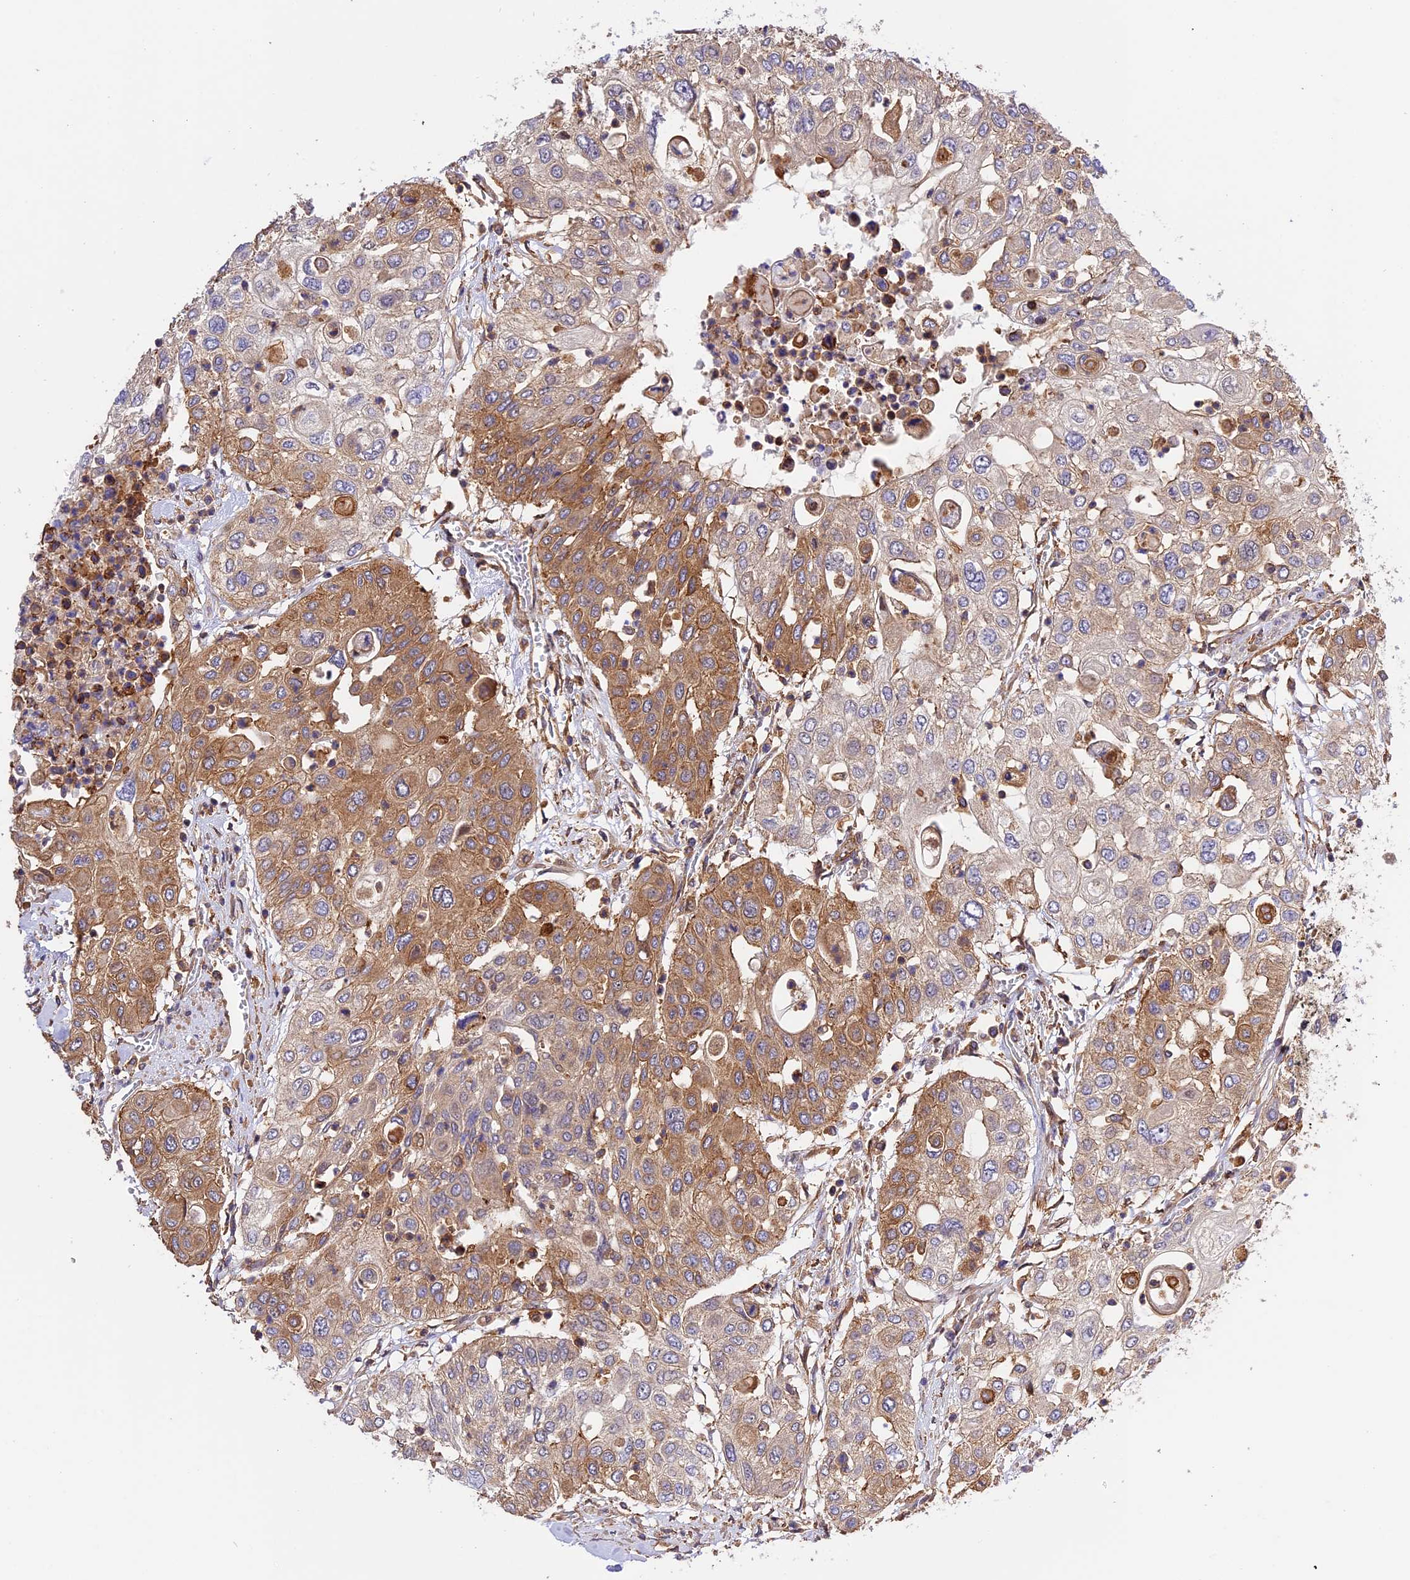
{"staining": {"intensity": "moderate", "quantity": "25%-75%", "location": "cytoplasmic/membranous"}, "tissue": "urothelial cancer", "cell_type": "Tumor cells", "image_type": "cancer", "snomed": [{"axis": "morphology", "description": "Urothelial carcinoma, High grade"}, {"axis": "topography", "description": "Urinary bladder"}], "caption": "Protein expression analysis of urothelial cancer exhibits moderate cytoplasmic/membranous staining in approximately 25%-75% of tumor cells. (Stains: DAB (3,3'-diaminobenzidine) in brown, nuclei in blue, Microscopy: brightfield microscopy at high magnification).", "gene": "C5orf22", "patient": {"sex": "female", "age": 79}}